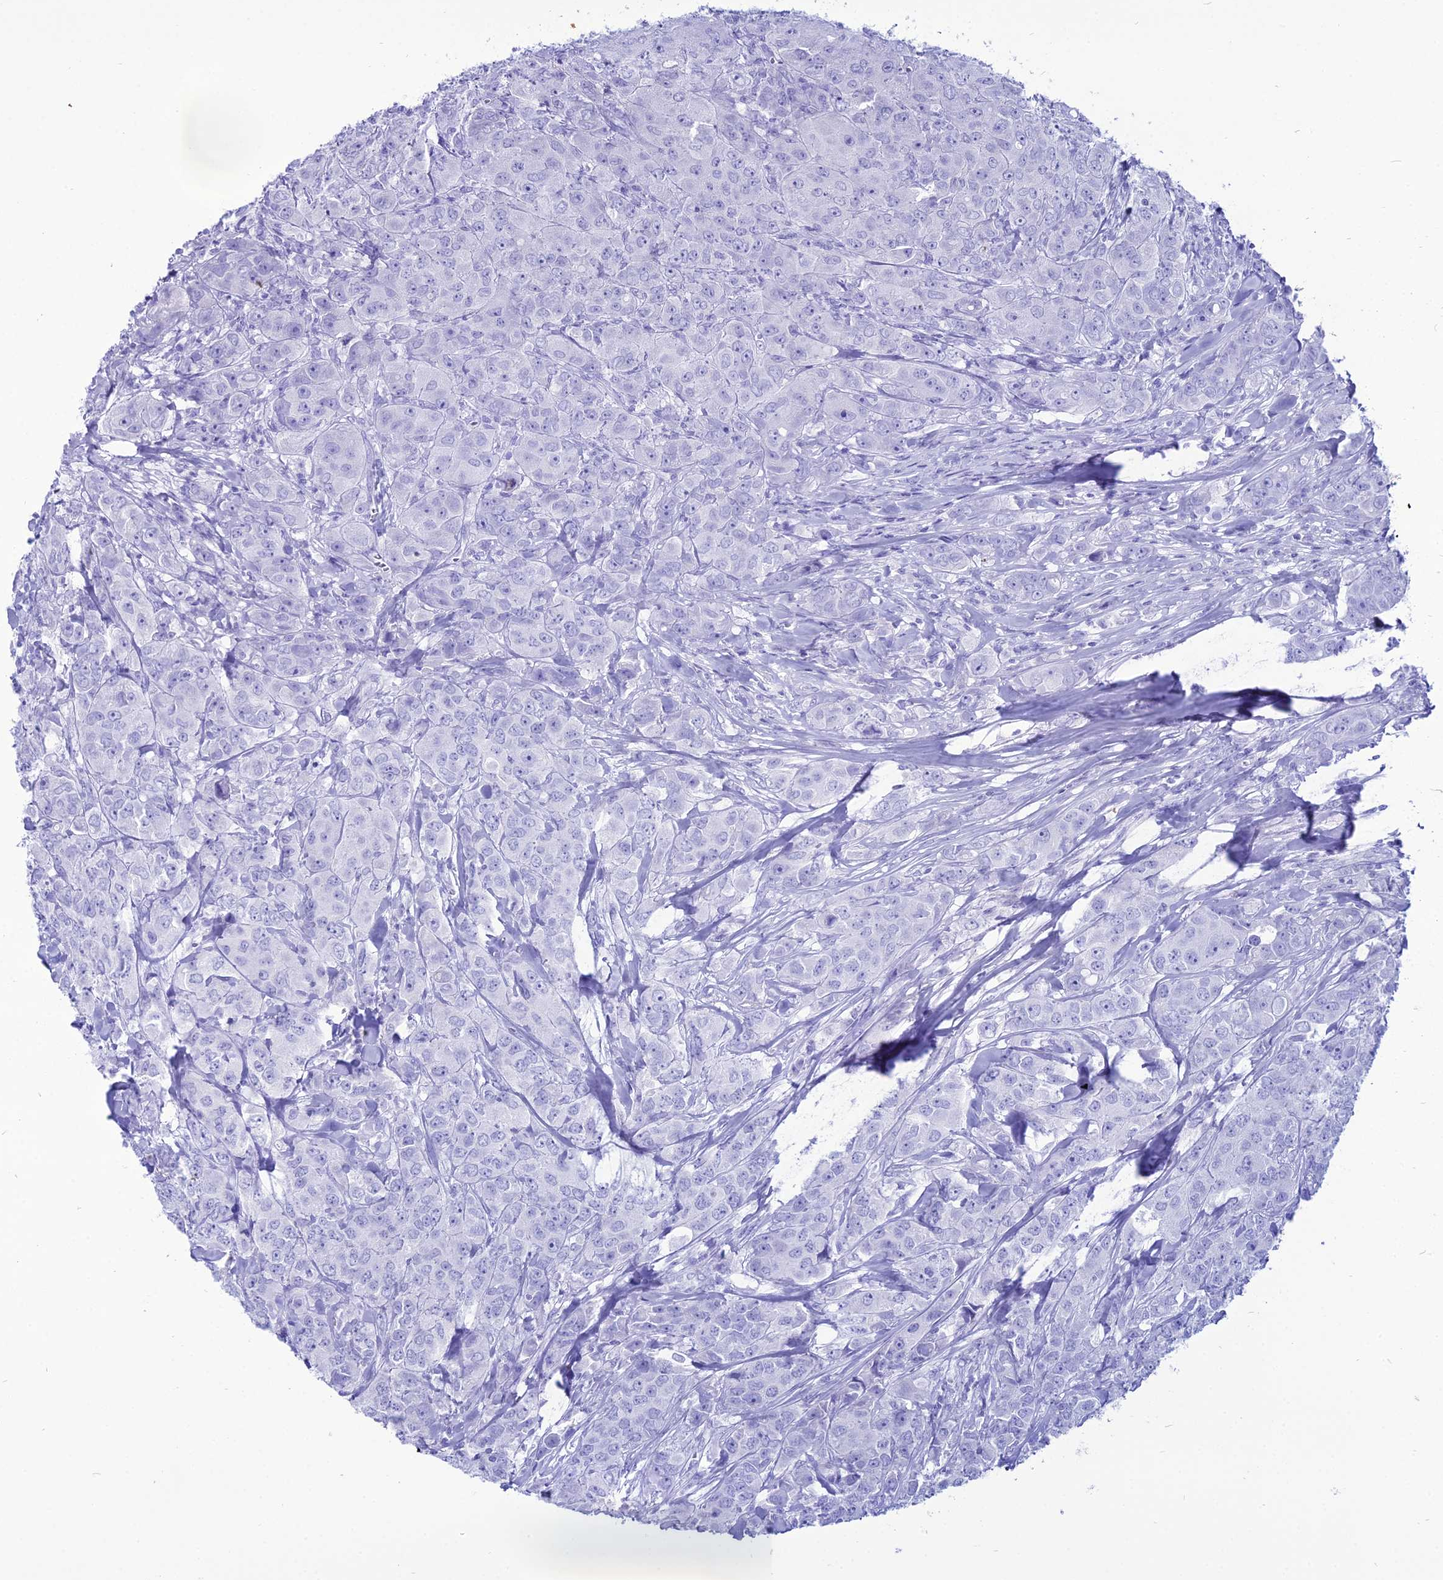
{"staining": {"intensity": "negative", "quantity": "none", "location": "none"}, "tissue": "breast cancer", "cell_type": "Tumor cells", "image_type": "cancer", "snomed": [{"axis": "morphology", "description": "Duct carcinoma"}, {"axis": "topography", "description": "Breast"}], "caption": "Protein analysis of breast cancer reveals no significant positivity in tumor cells.", "gene": "PNMA5", "patient": {"sex": "female", "age": 43}}